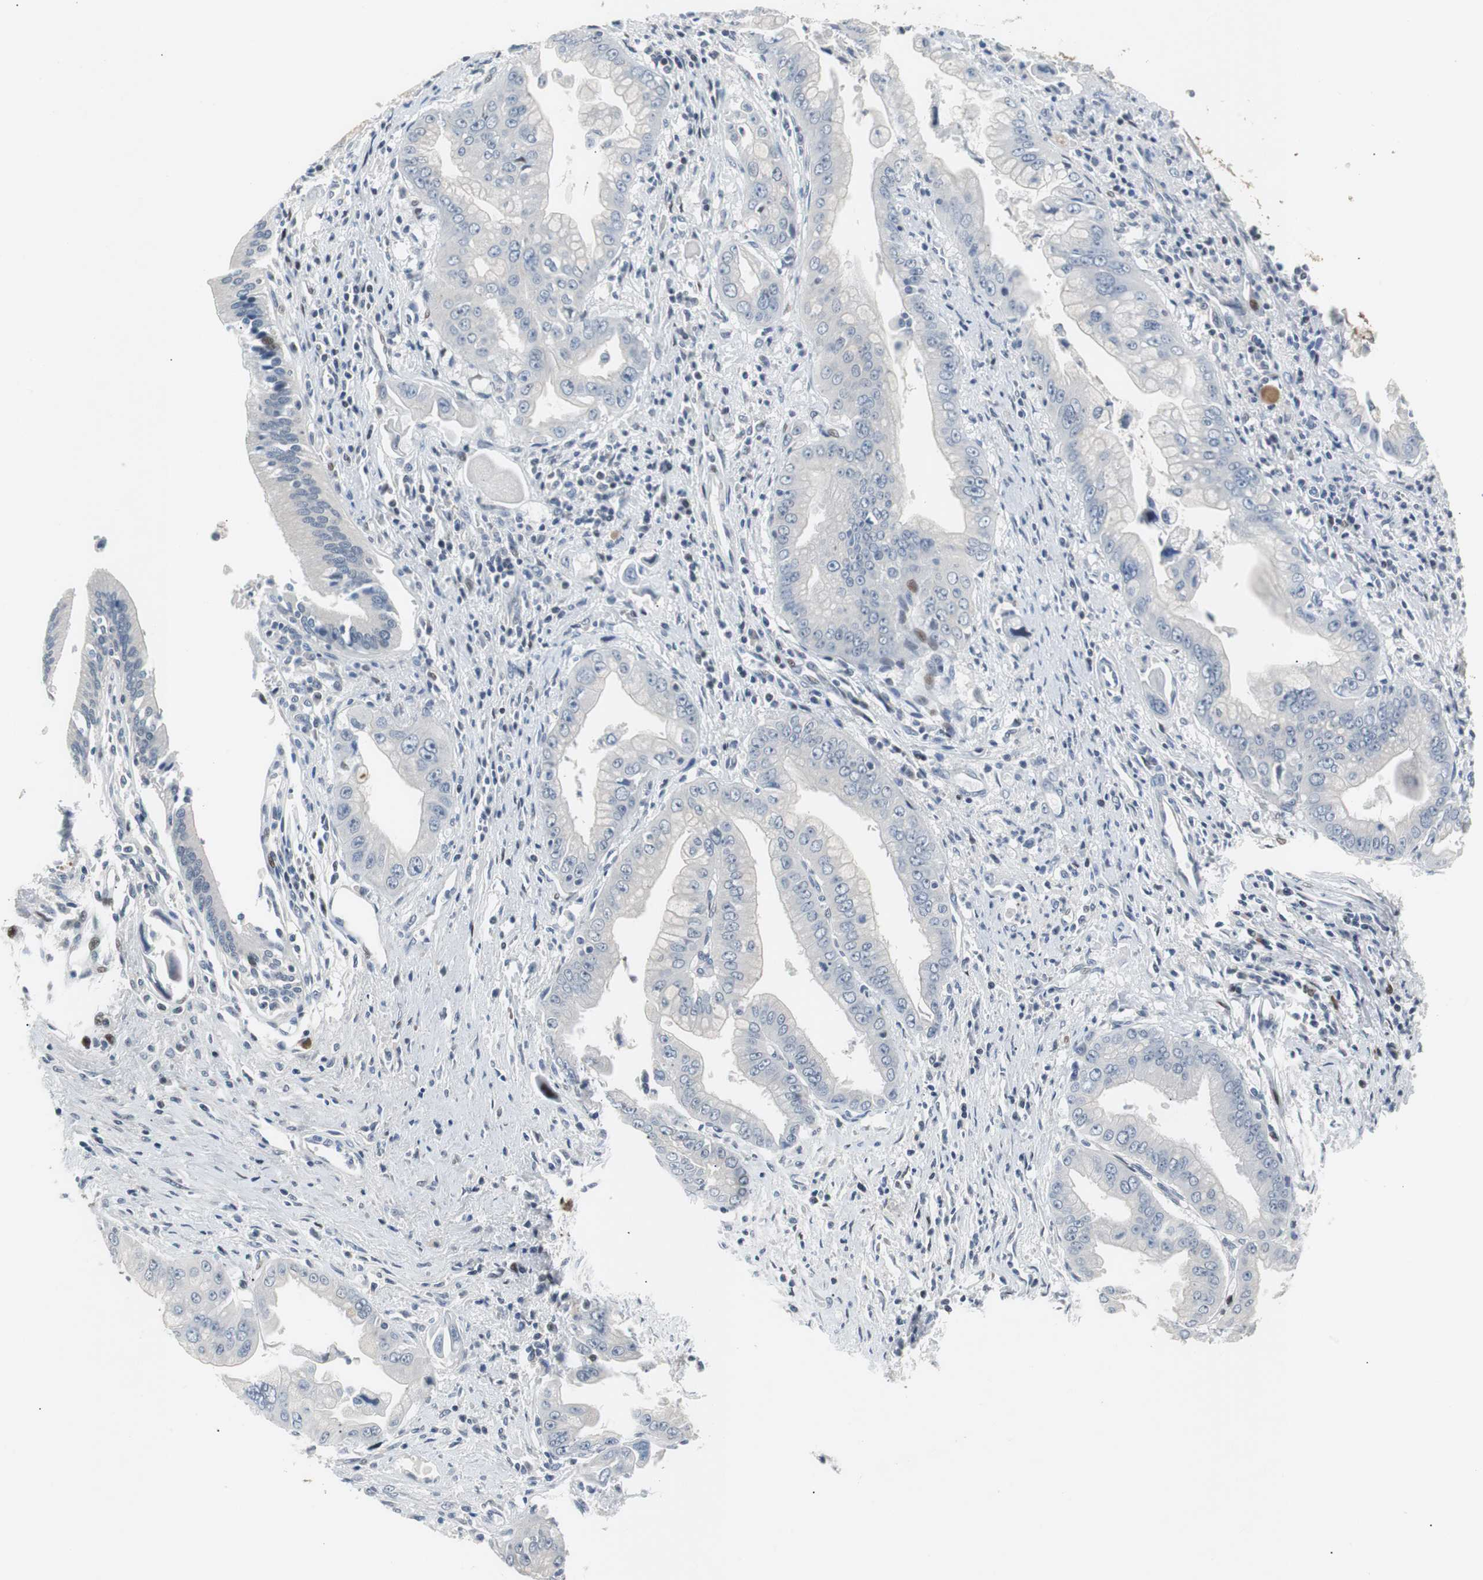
{"staining": {"intensity": "negative", "quantity": "none", "location": "none"}, "tissue": "pancreatic cancer", "cell_type": "Tumor cells", "image_type": "cancer", "snomed": [{"axis": "morphology", "description": "Adenocarcinoma, NOS"}, {"axis": "topography", "description": "Pancreas"}], "caption": "Tumor cells are negative for brown protein staining in pancreatic adenocarcinoma.", "gene": "MAP2K4", "patient": {"sex": "male", "age": 59}}